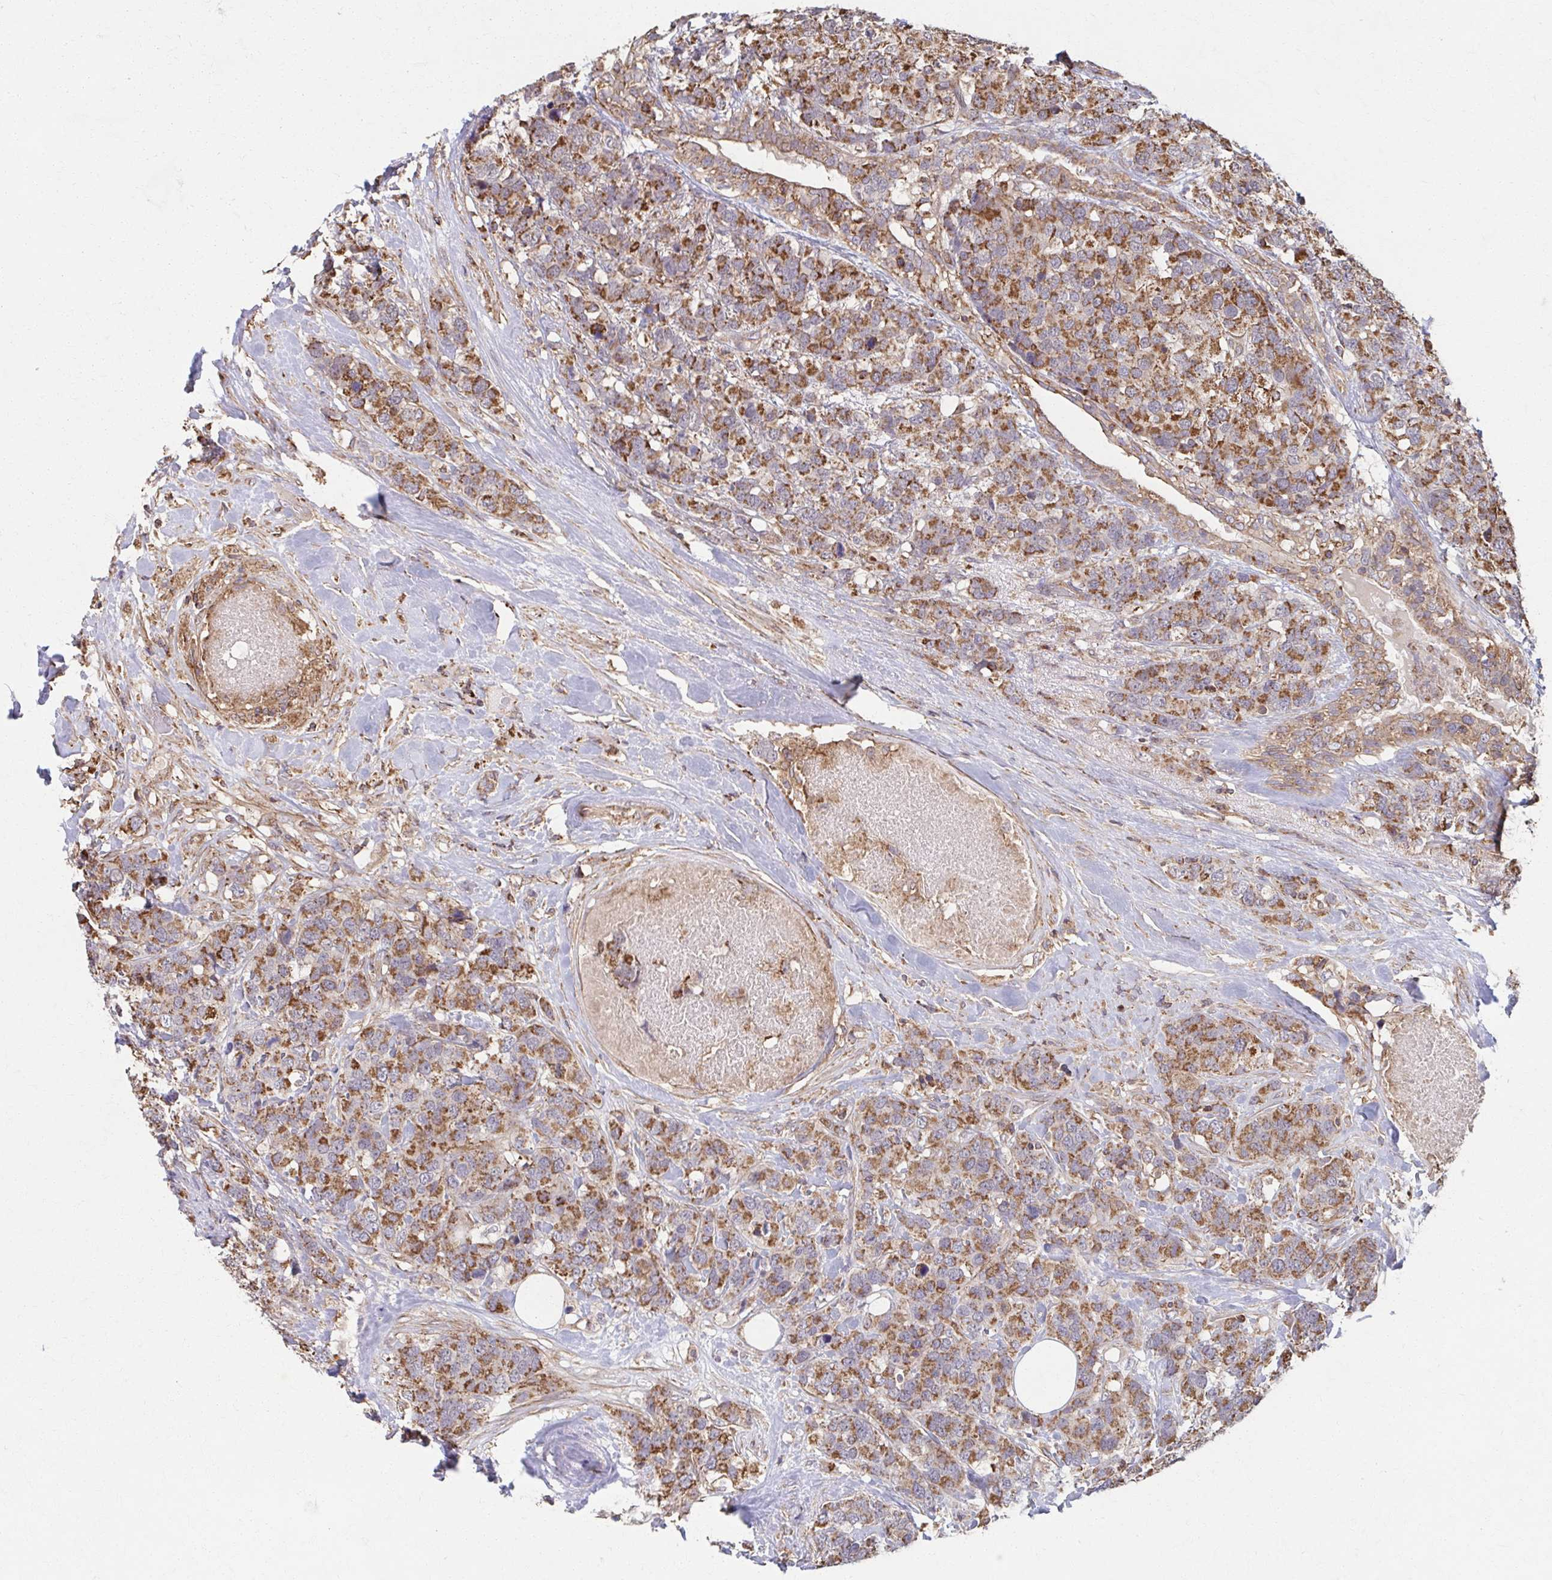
{"staining": {"intensity": "moderate", "quantity": ">75%", "location": "cytoplasmic/membranous"}, "tissue": "breast cancer", "cell_type": "Tumor cells", "image_type": "cancer", "snomed": [{"axis": "morphology", "description": "Lobular carcinoma"}, {"axis": "topography", "description": "Breast"}], "caption": "There is medium levels of moderate cytoplasmic/membranous staining in tumor cells of breast lobular carcinoma, as demonstrated by immunohistochemical staining (brown color).", "gene": "KLHL34", "patient": {"sex": "female", "age": 59}}